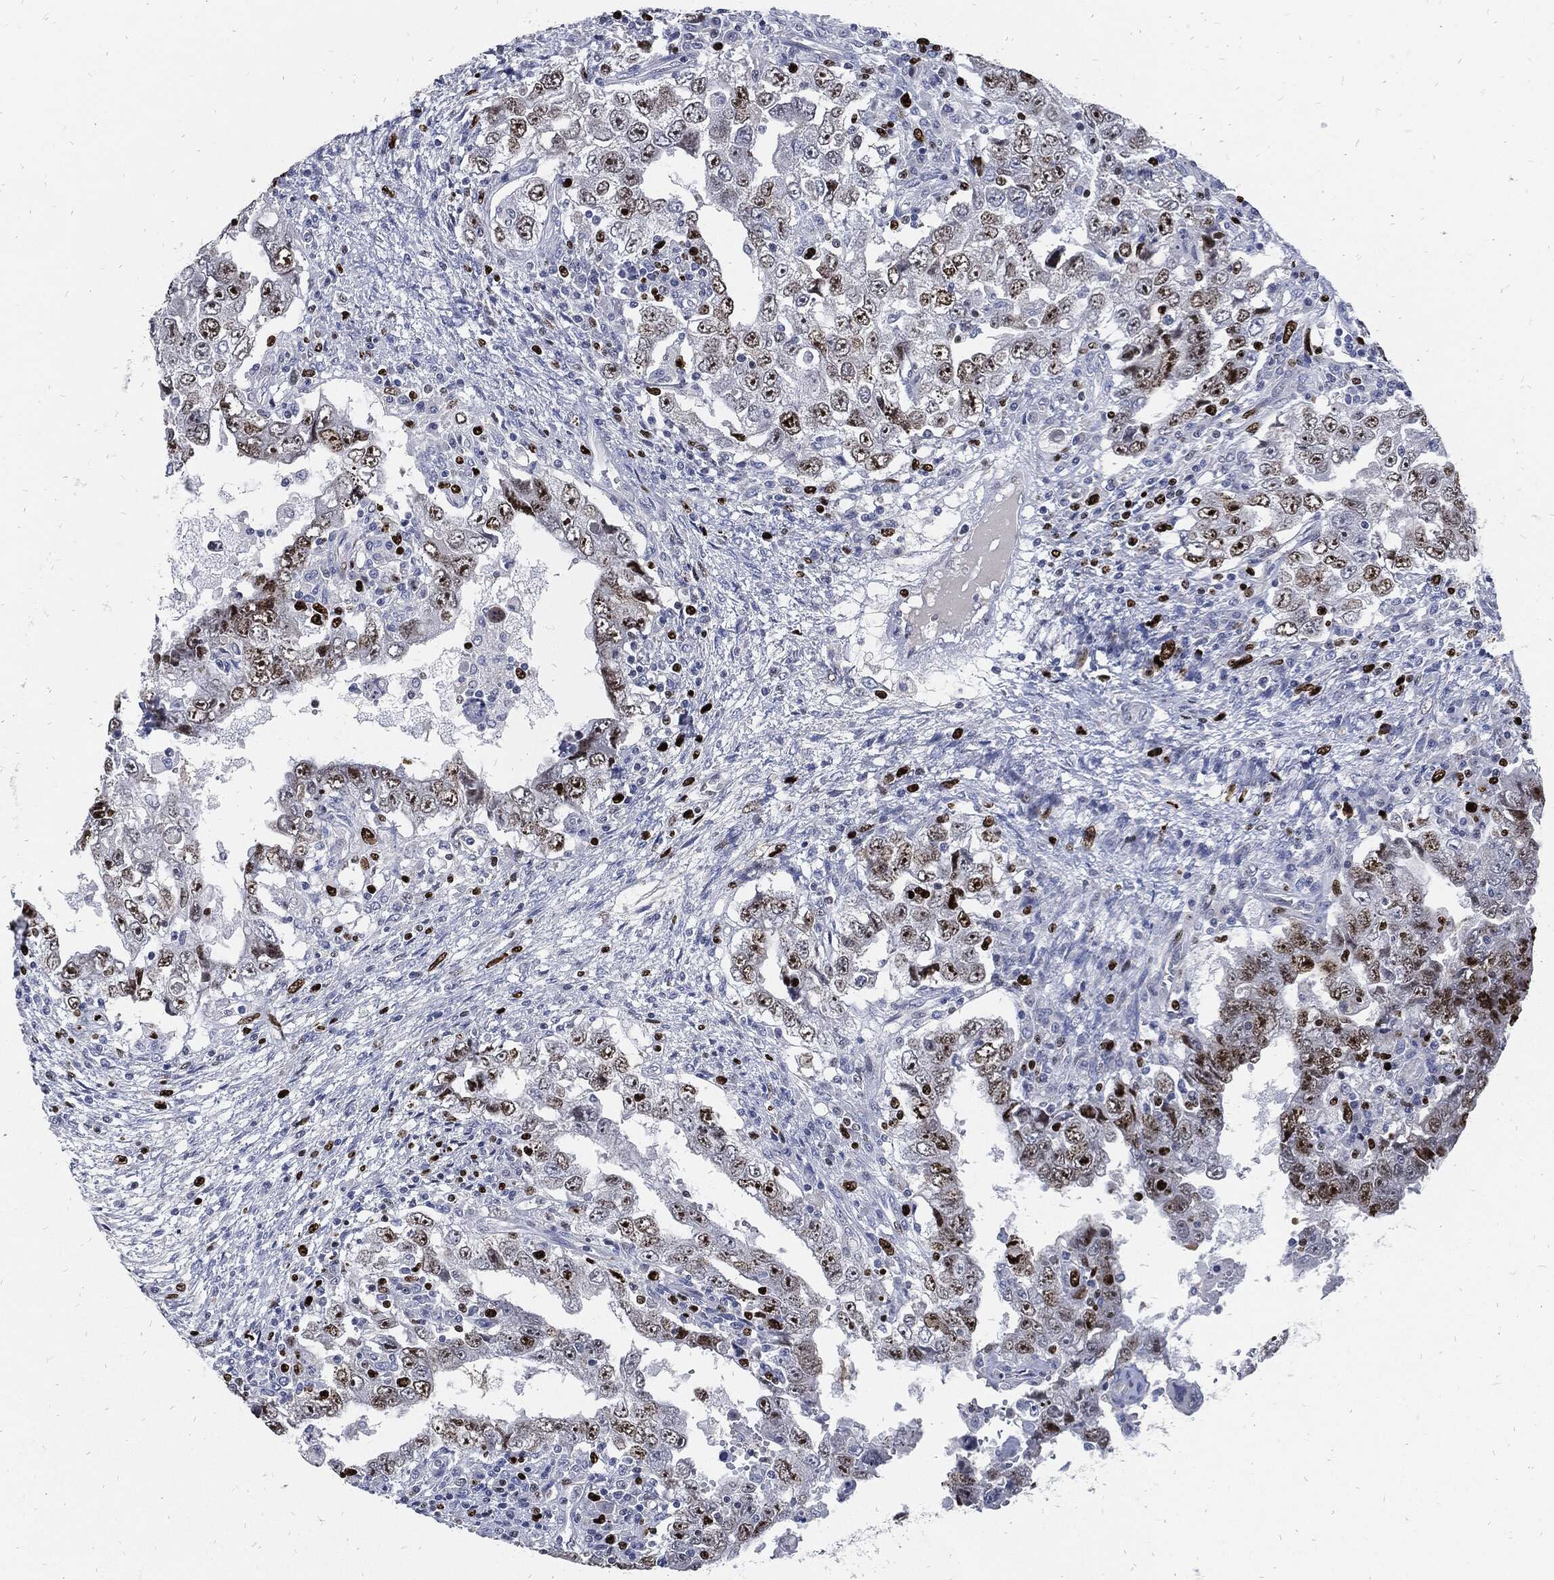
{"staining": {"intensity": "moderate", "quantity": "25%-75%", "location": "nuclear"}, "tissue": "testis cancer", "cell_type": "Tumor cells", "image_type": "cancer", "snomed": [{"axis": "morphology", "description": "Carcinoma, Embryonal, NOS"}, {"axis": "topography", "description": "Testis"}], "caption": "Immunohistochemistry (IHC) of testis cancer (embryonal carcinoma) exhibits medium levels of moderate nuclear expression in approximately 25%-75% of tumor cells.", "gene": "MKI67", "patient": {"sex": "male", "age": 26}}